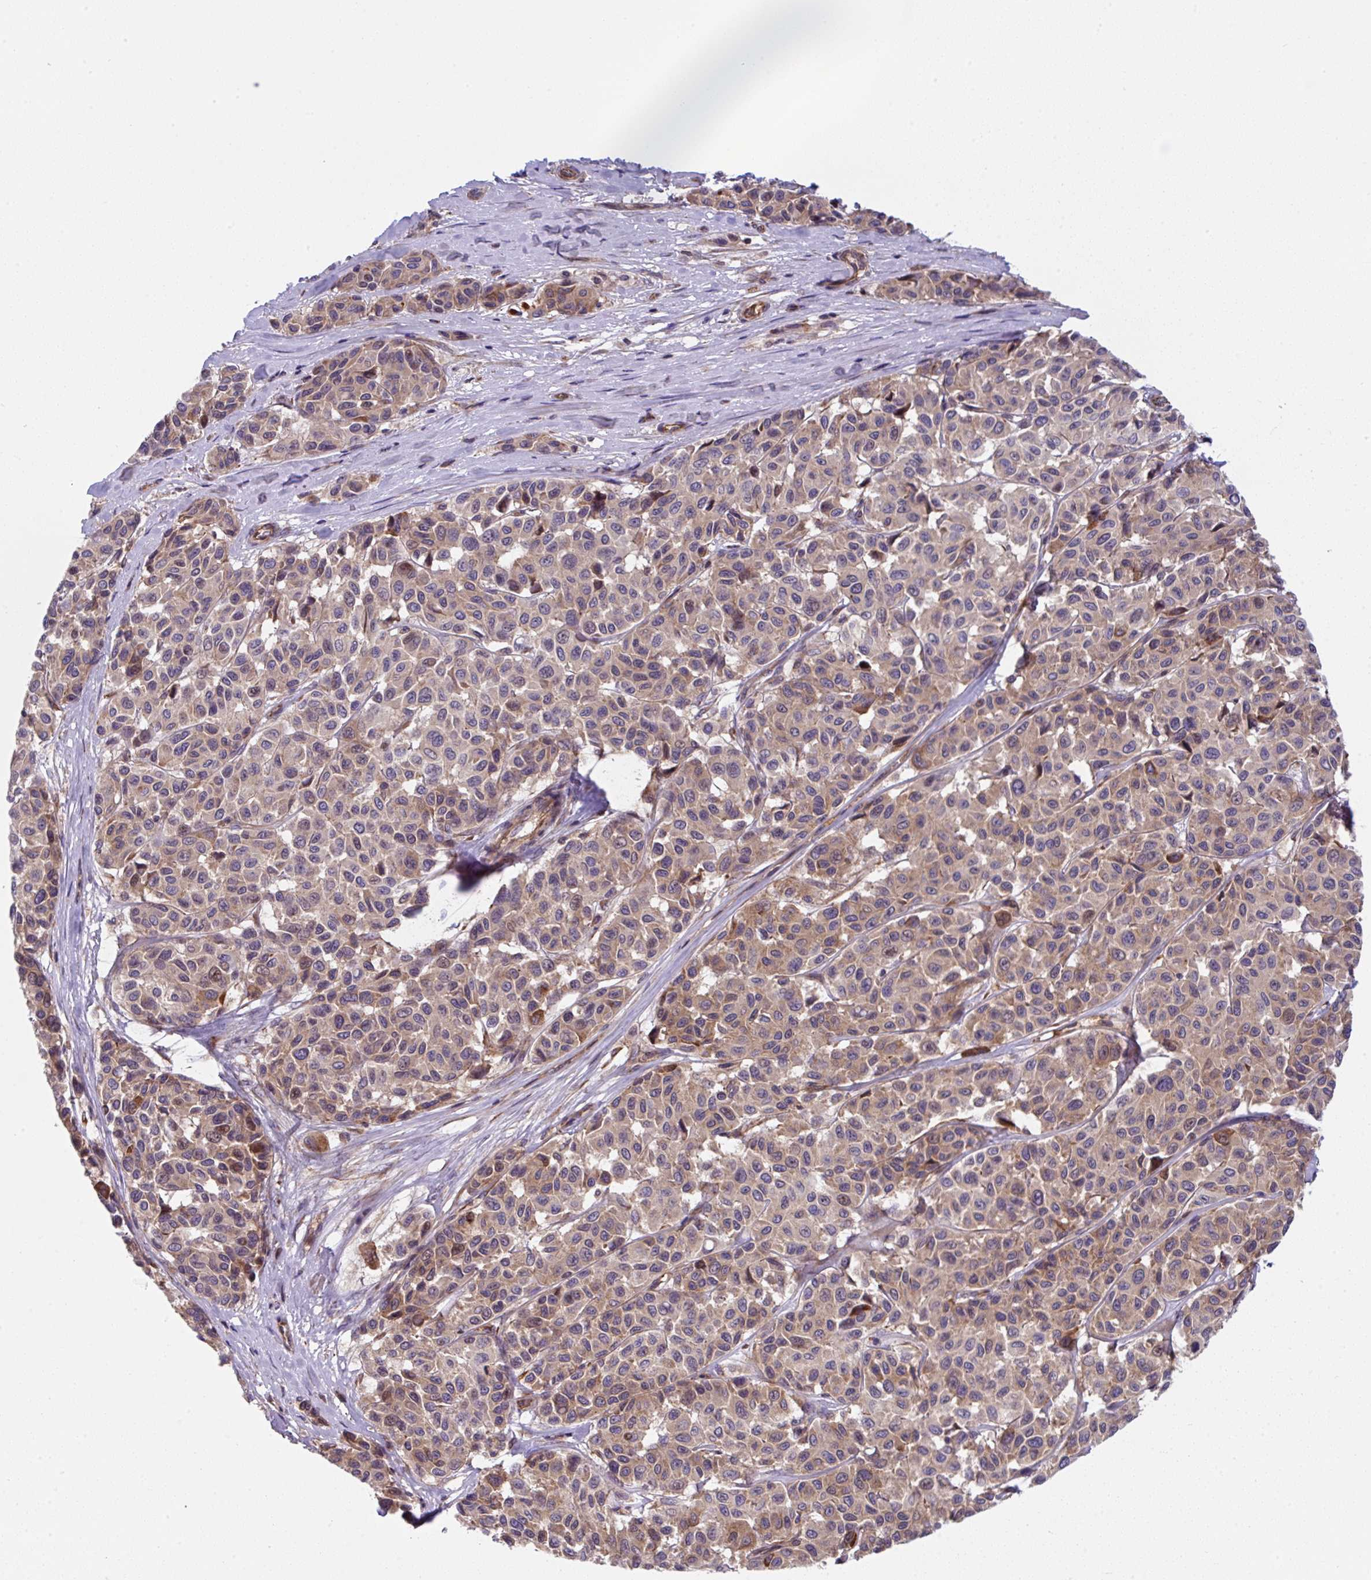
{"staining": {"intensity": "moderate", "quantity": "<25%", "location": "cytoplasmic/membranous,nuclear"}, "tissue": "melanoma", "cell_type": "Tumor cells", "image_type": "cancer", "snomed": [{"axis": "morphology", "description": "Malignant melanoma, NOS"}, {"axis": "topography", "description": "Skin"}], "caption": "A photomicrograph of human malignant melanoma stained for a protein exhibits moderate cytoplasmic/membranous and nuclear brown staining in tumor cells.", "gene": "APOBEC3D", "patient": {"sex": "female", "age": 66}}